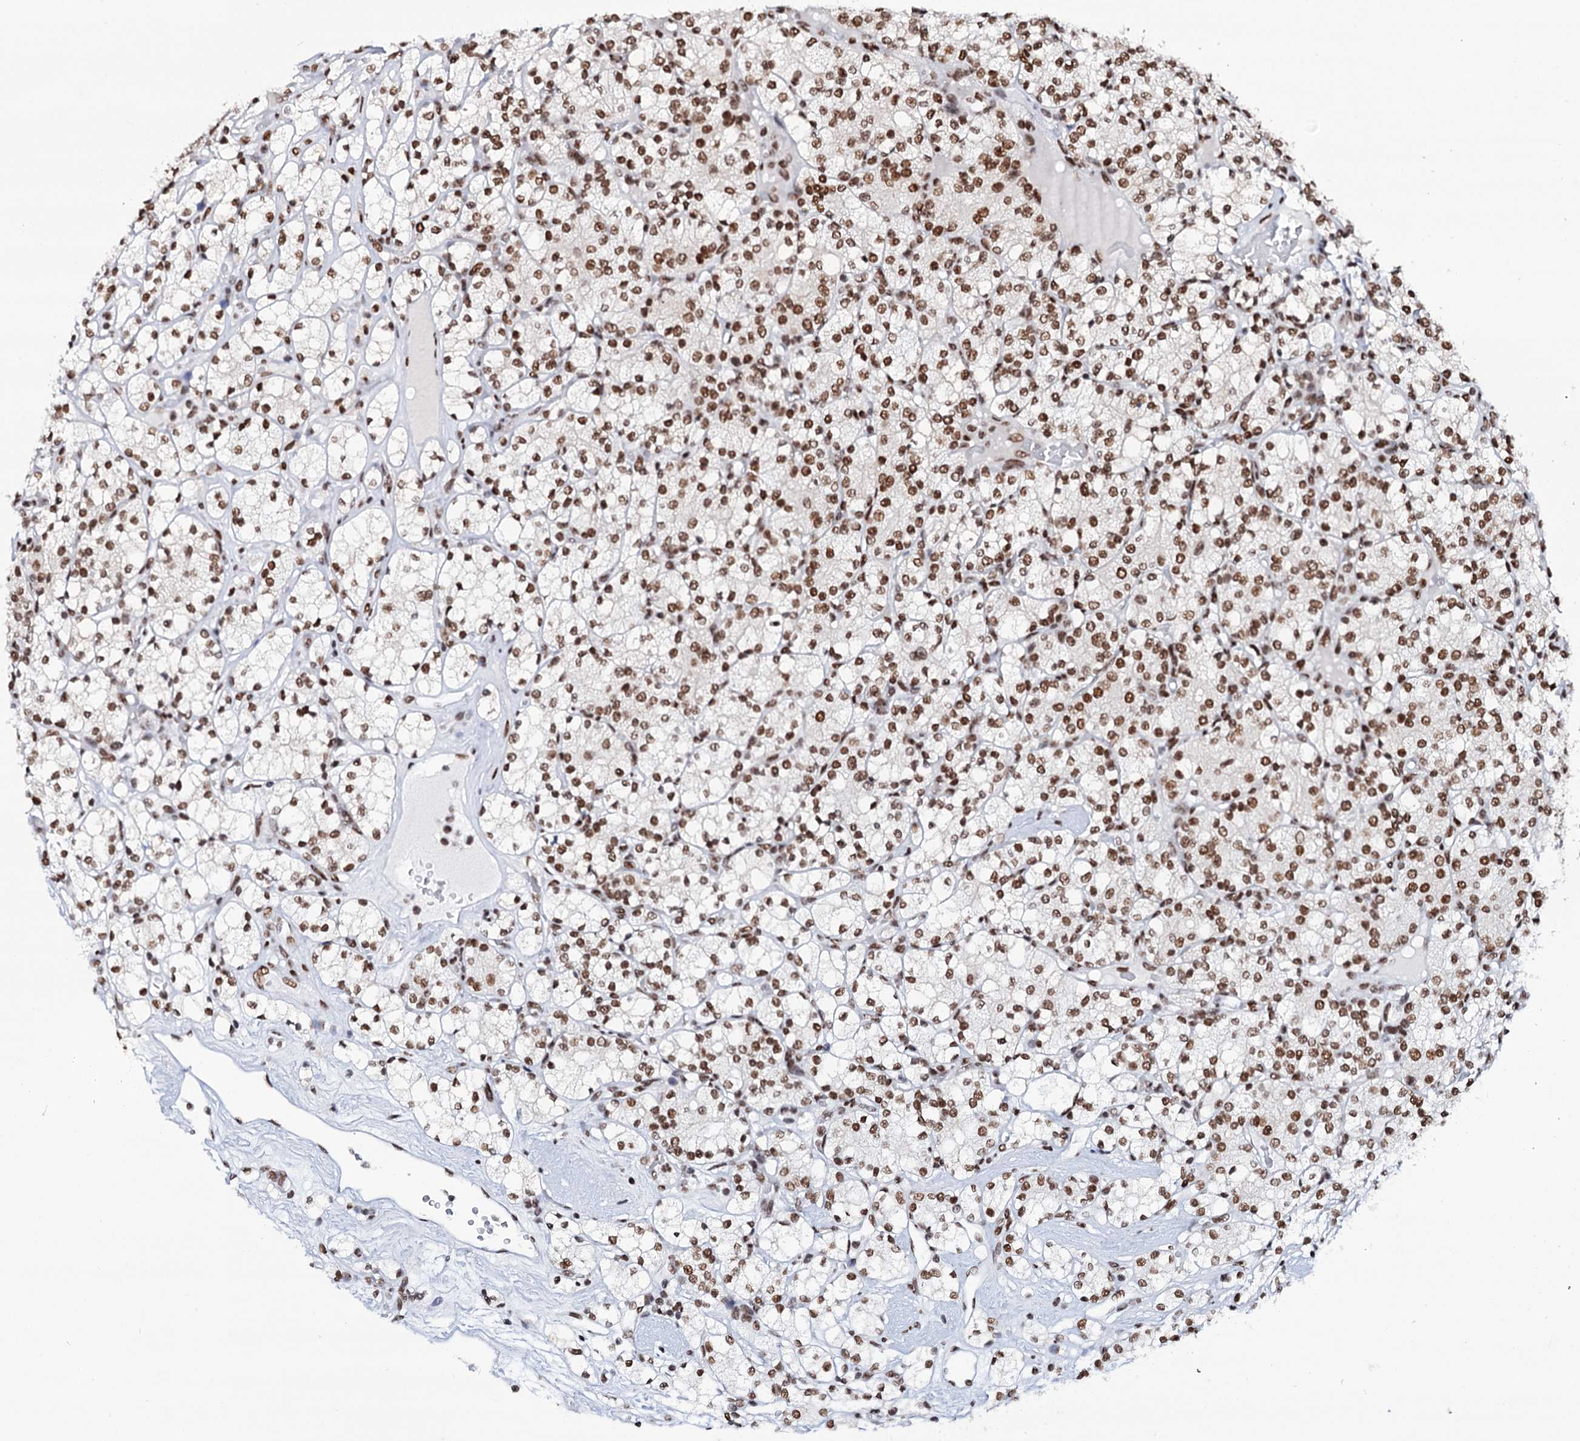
{"staining": {"intensity": "moderate", "quantity": ">75%", "location": "nuclear"}, "tissue": "renal cancer", "cell_type": "Tumor cells", "image_type": "cancer", "snomed": [{"axis": "morphology", "description": "Adenocarcinoma, NOS"}, {"axis": "topography", "description": "Kidney"}], "caption": "Renal cancer stained for a protein exhibits moderate nuclear positivity in tumor cells.", "gene": "MATR3", "patient": {"sex": "male", "age": 77}}